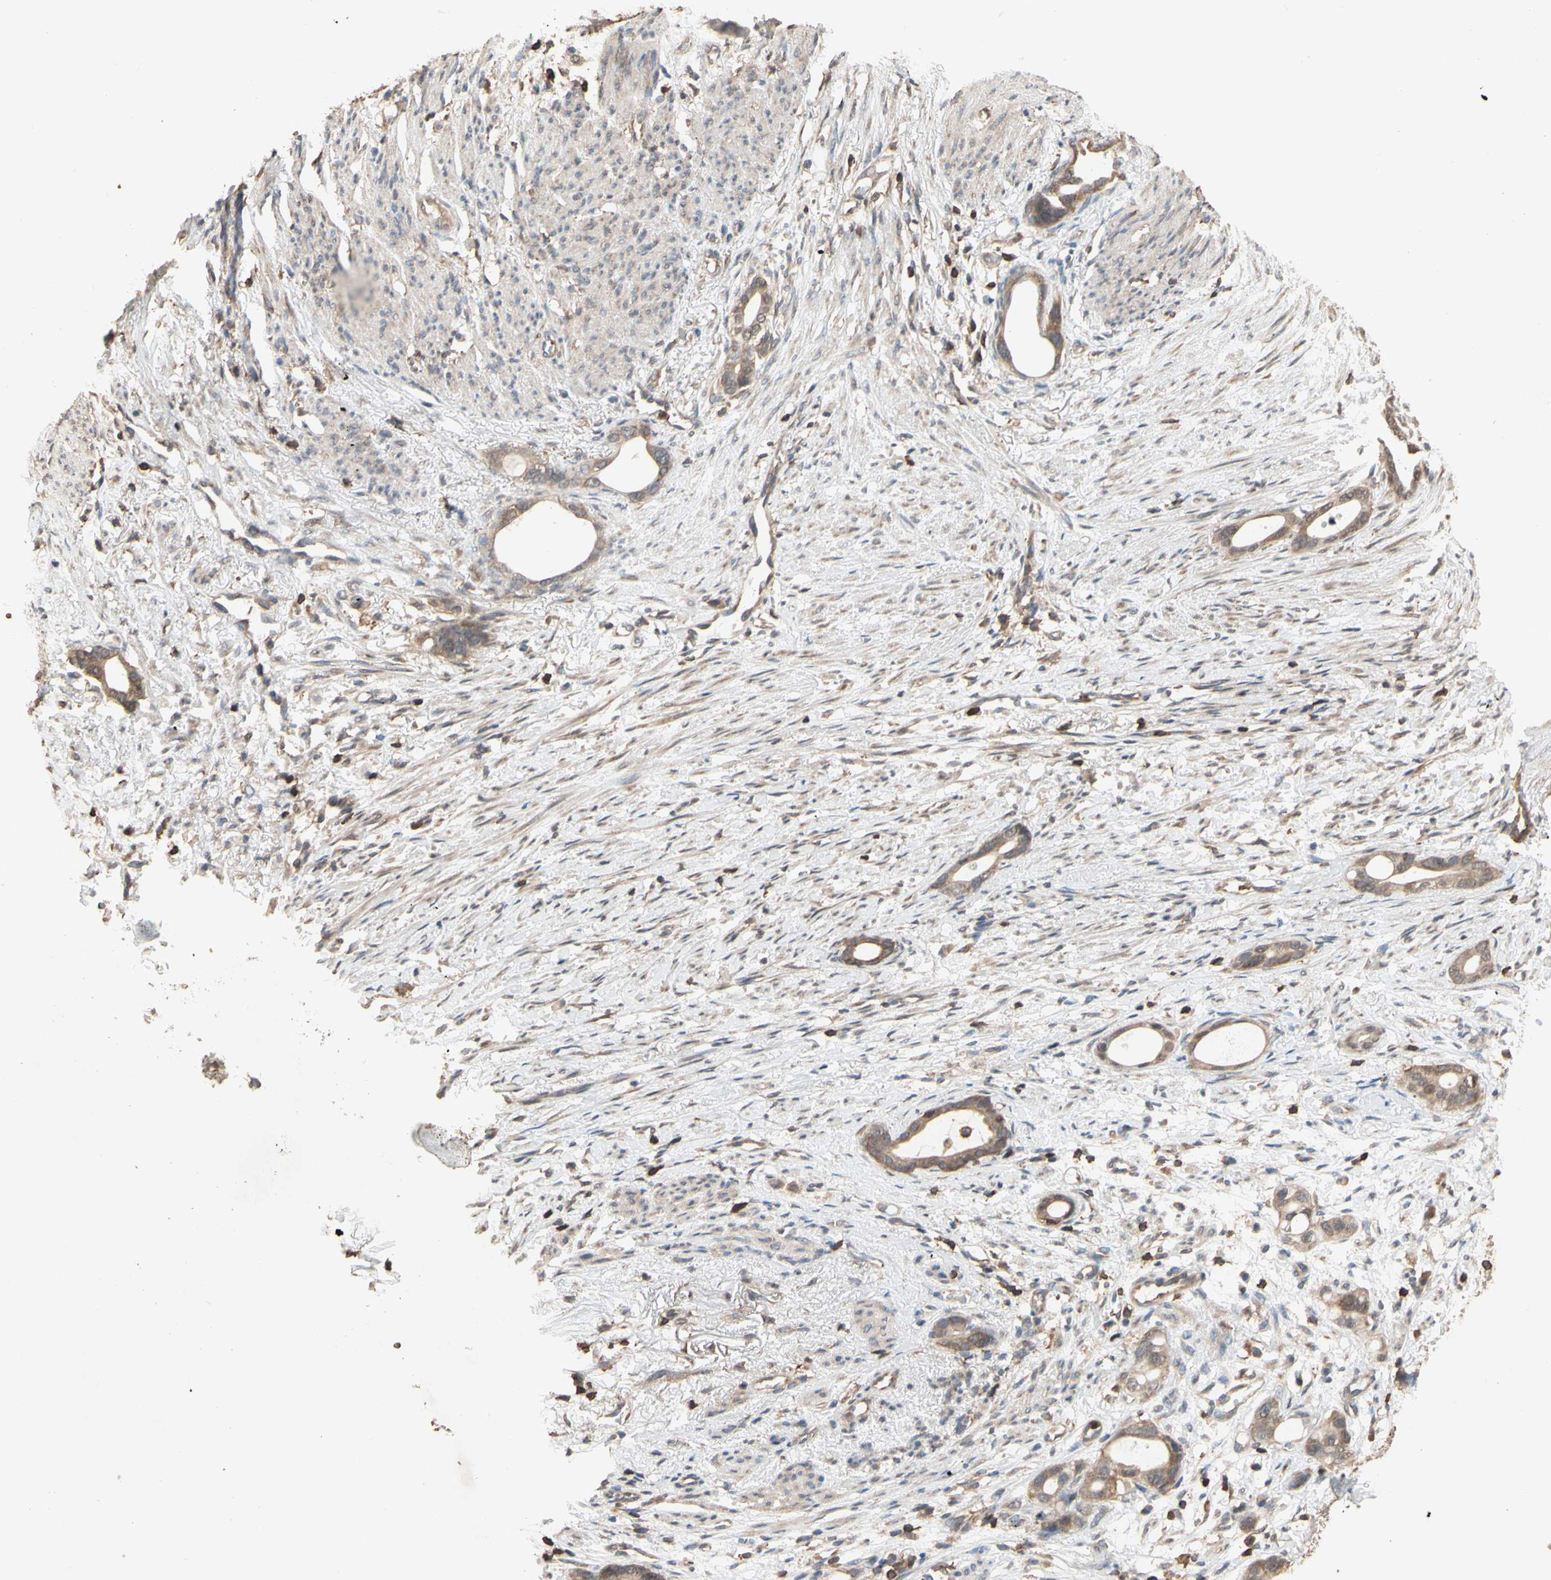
{"staining": {"intensity": "weak", "quantity": ">75%", "location": "cytoplasmic/membranous"}, "tissue": "stomach cancer", "cell_type": "Tumor cells", "image_type": "cancer", "snomed": [{"axis": "morphology", "description": "Adenocarcinoma, NOS"}, {"axis": "topography", "description": "Stomach"}], "caption": "Immunohistochemical staining of human stomach cancer (adenocarcinoma) displays low levels of weak cytoplasmic/membranous staining in about >75% of tumor cells. Ihc stains the protein in brown and the nuclei are stained blue.", "gene": "MAP3K10", "patient": {"sex": "female", "age": 75}}